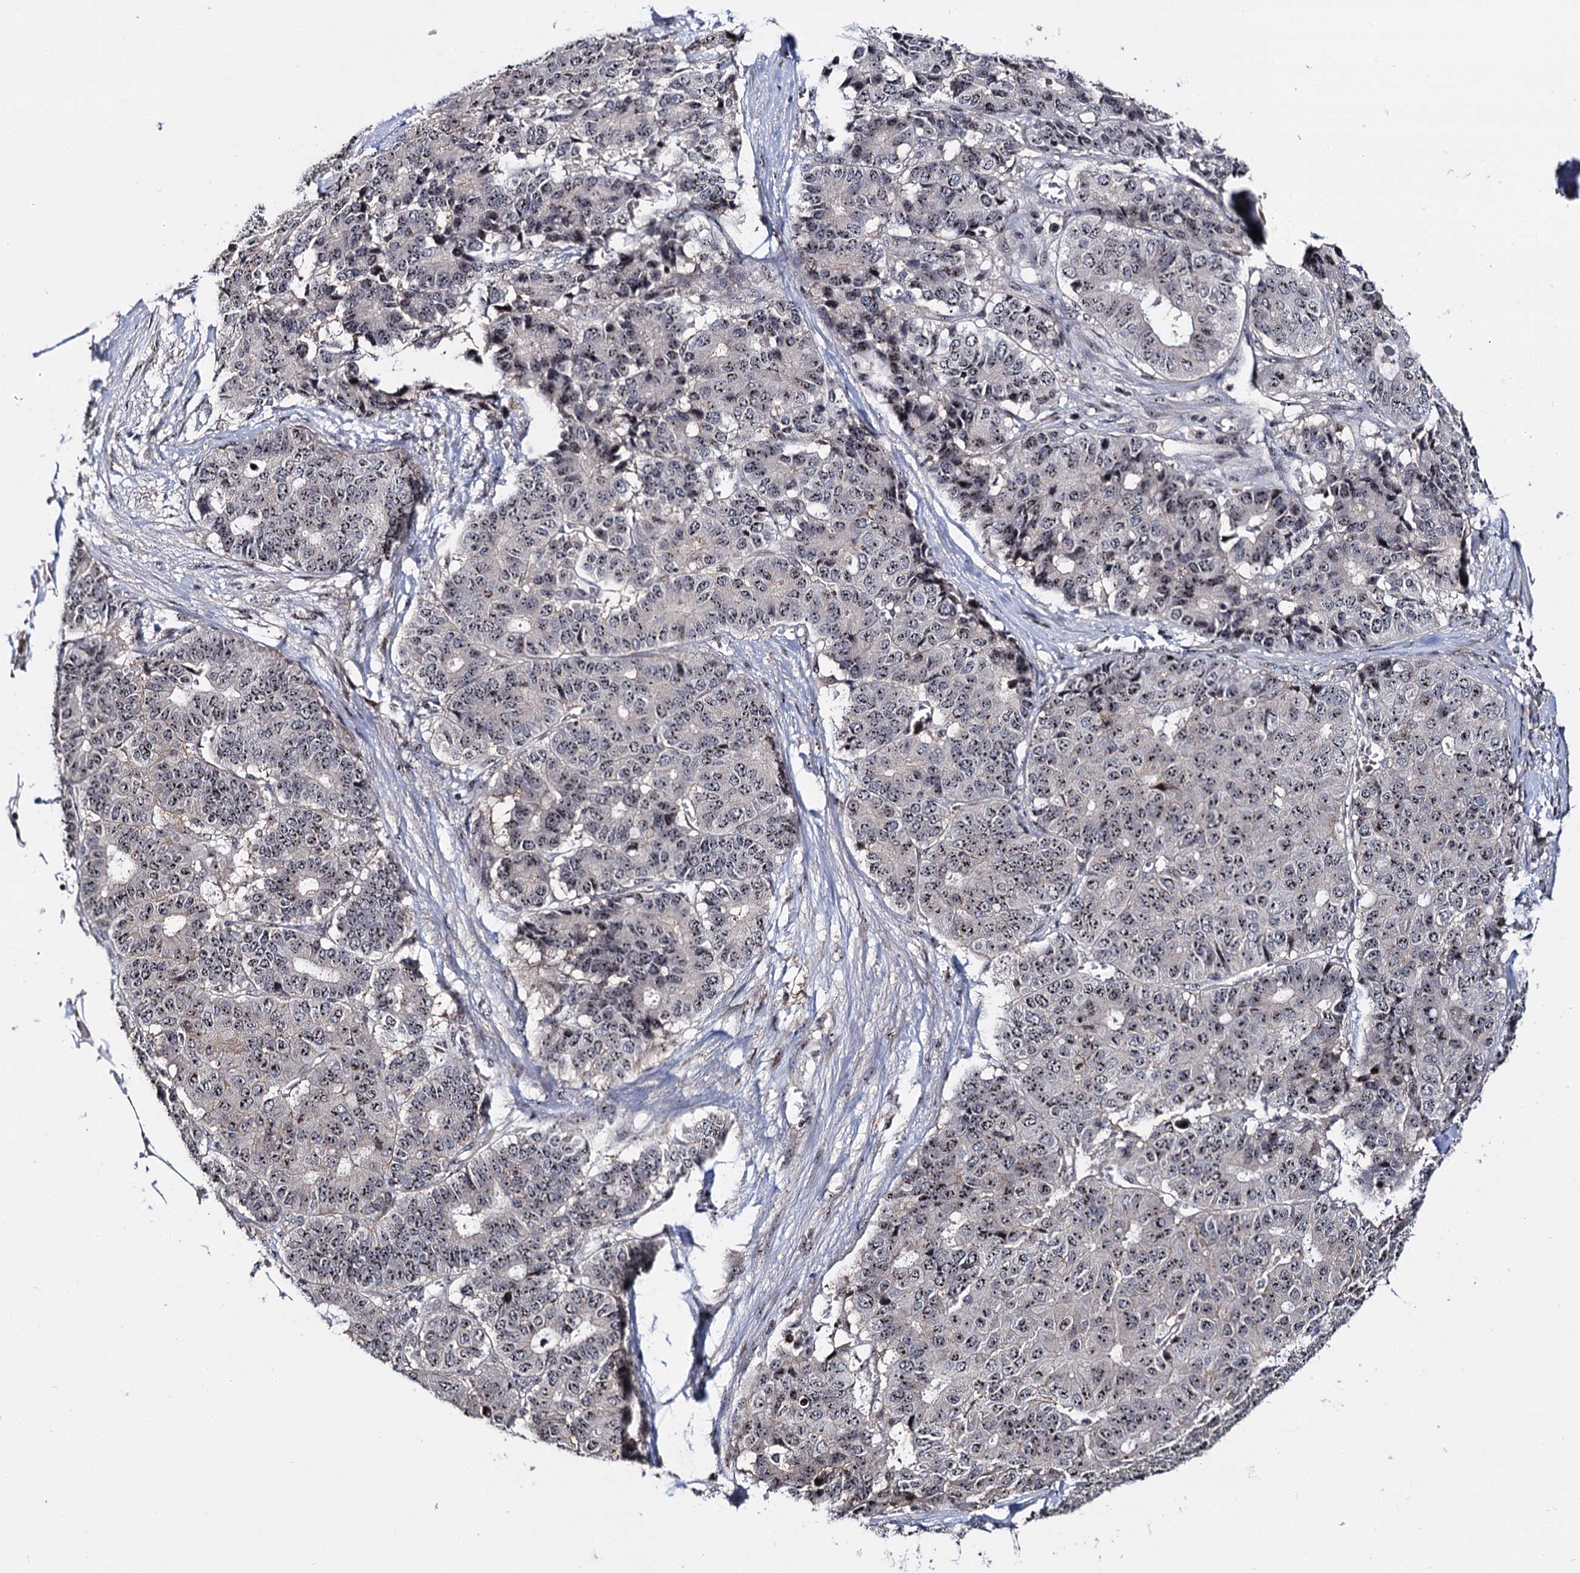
{"staining": {"intensity": "weak", "quantity": ">75%", "location": "nuclear"}, "tissue": "pancreatic cancer", "cell_type": "Tumor cells", "image_type": "cancer", "snomed": [{"axis": "morphology", "description": "Adenocarcinoma, NOS"}, {"axis": "topography", "description": "Pancreas"}], "caption": "Pancreatic cancer (adenocarcinoma) was stained to show a protein in brown. There is low levels of weak nuclear expression in approximately >75% of tumor cells. Nuclei are stained in blue.", "gene": "SUPT20H", "patient": {"sex": "male", "age": 50}}